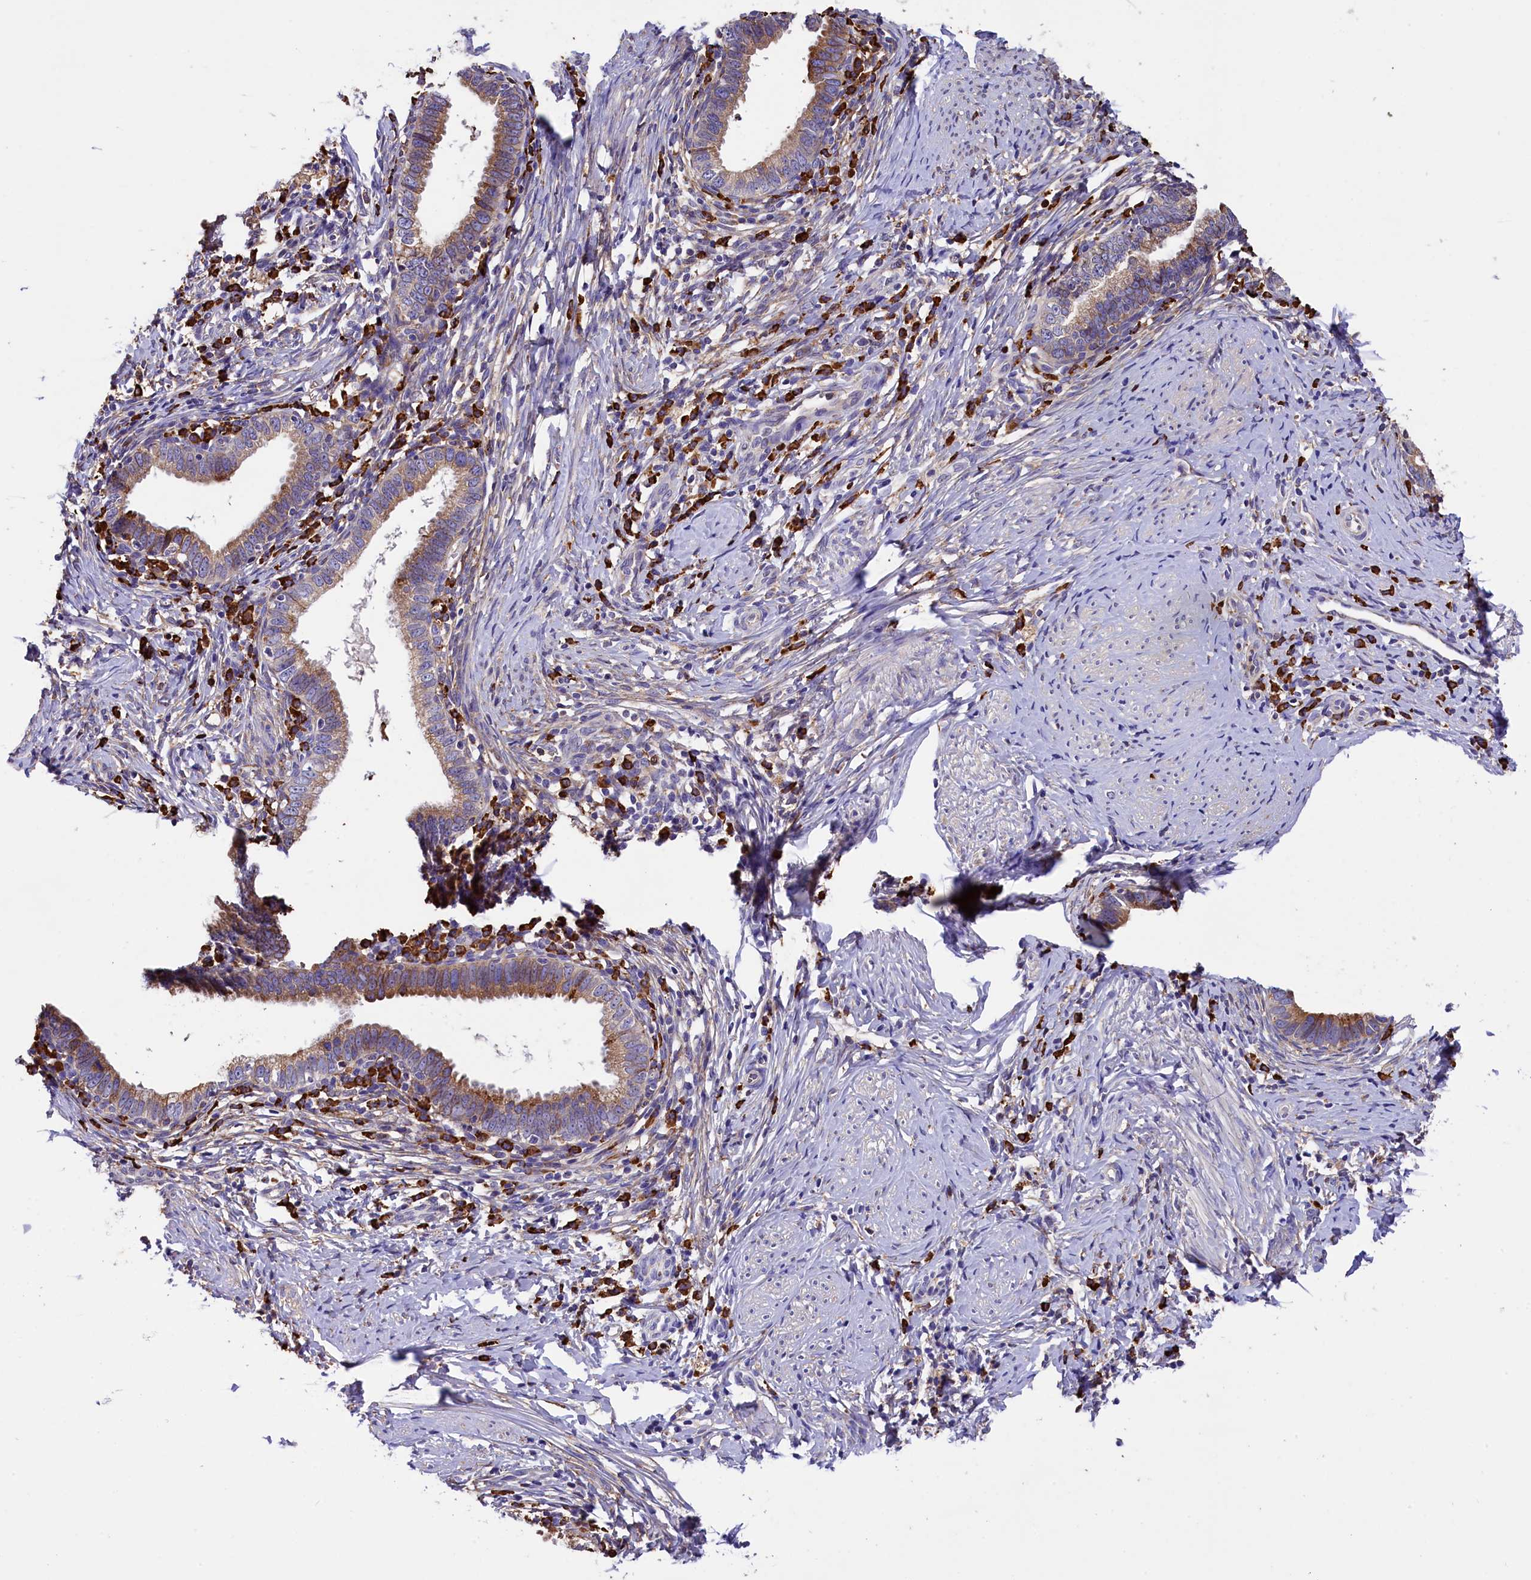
{"staining": {"intensity": "moderate", "quantity": ">75%", "location": "cytoplasmic/membranous"}, "tissue": "cervical cancer", "cell_type": "Tumor cells", "image_type": "cancer", "snomed": [{"axis": "morphology", "description": "Adenocarcinoma, NOS"}, {"axis": "topography", "description": "Cervix"}], "caption": "DAB (3,3'-diaminobenzidine) immunohistochemical staining of human cervical adenocarcinoma shows moderate cytoplasmic/membranous protein positivity in about >75% of tumor cells.", "gene": "CAPS2", "patient": {"sex": "female", "age": 36}}